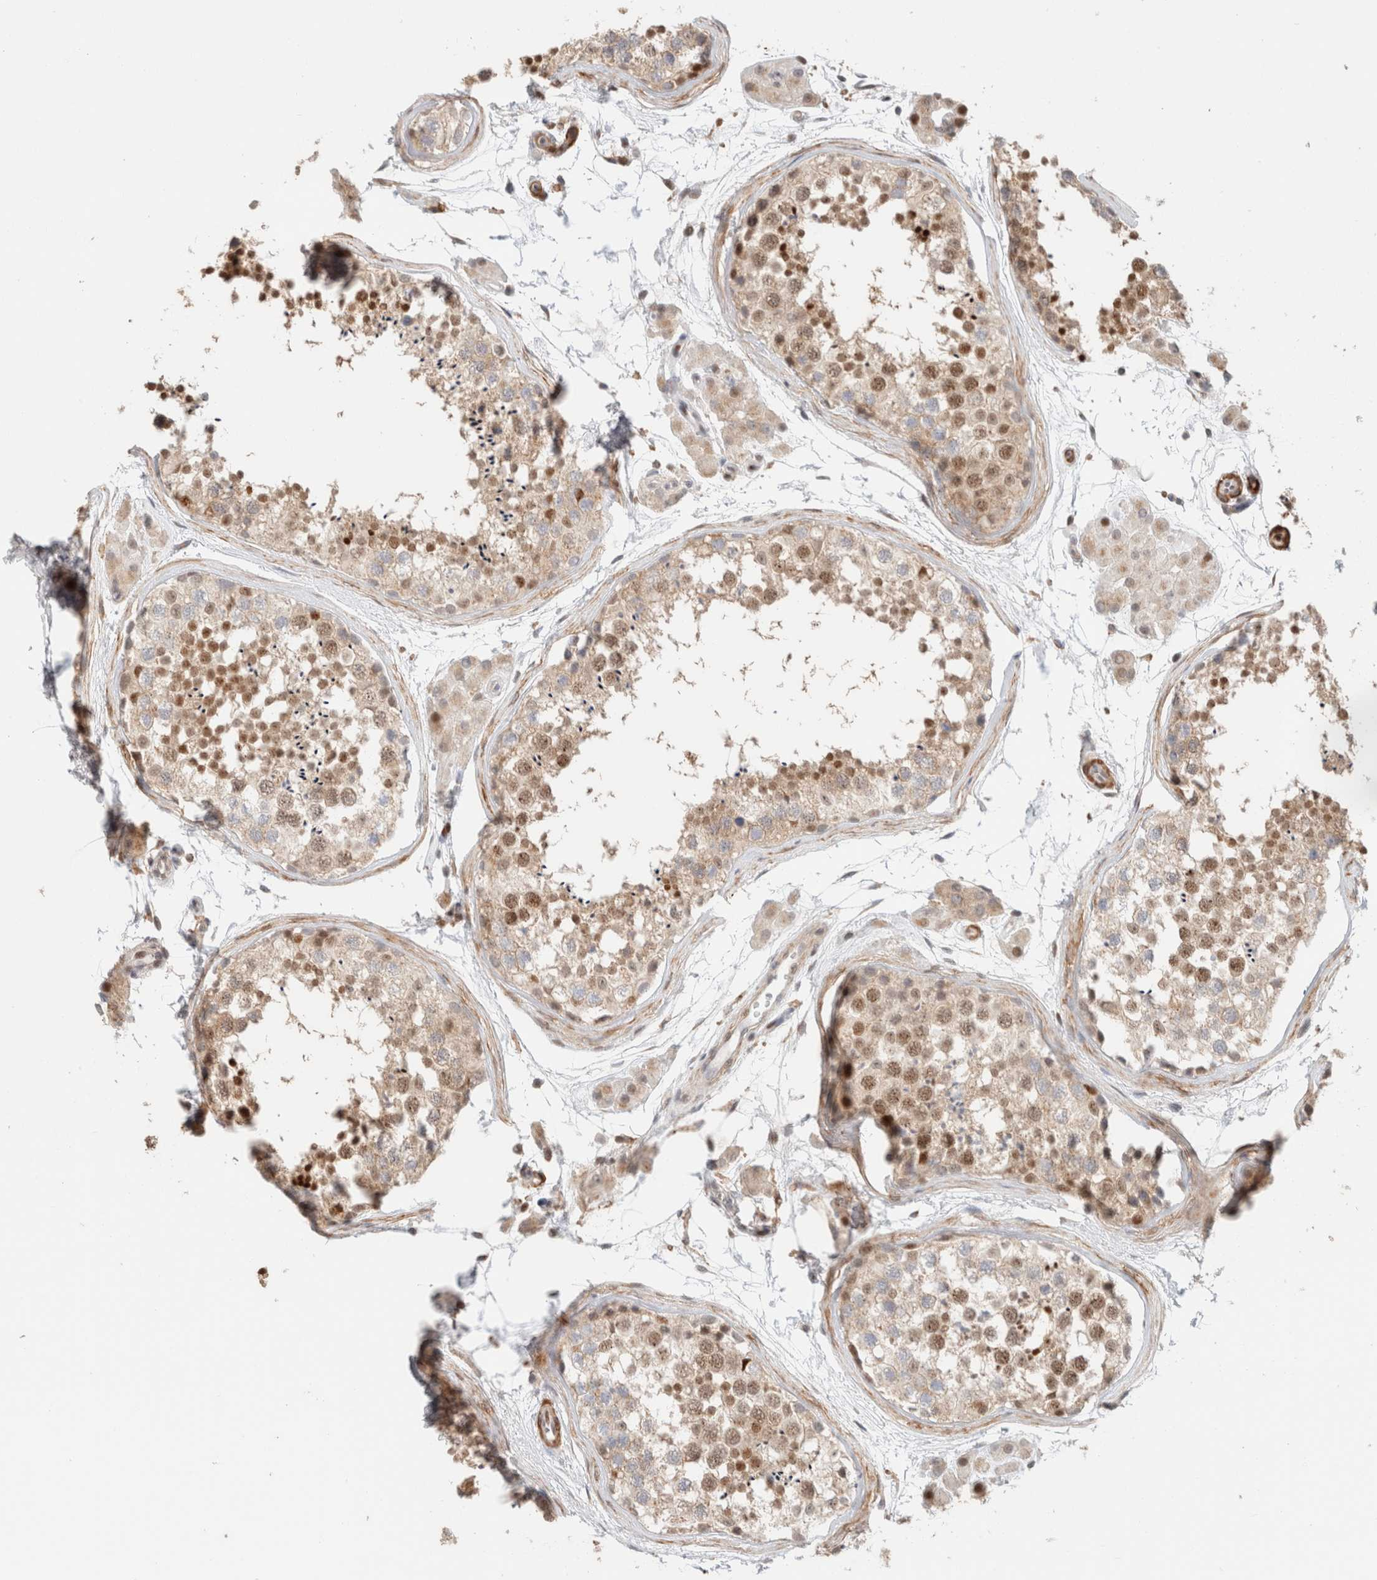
{"staining": {"intensity": "strong", "quantity": "25%-75%", "location": "cytoplasmic/membranous,nuclear"}, "tissue": "testis", "cell_type": "Cells in seminiferous ducts", "image_type": "normal", "snomed": [{"axis": "morphology", "description": "Normal tissue, NOS"}, {"axis": "topography", "description": "Testis"}], "caption": "Testis stained with DAB immunohistochemistry reveals high levels of strong cytoplasmic/membranous,nuclear positivity in approximately 25%-75% of cells in seminiferous ducts.", "gene": "ID3", "patient": {"sex": "male", "age": 56}}